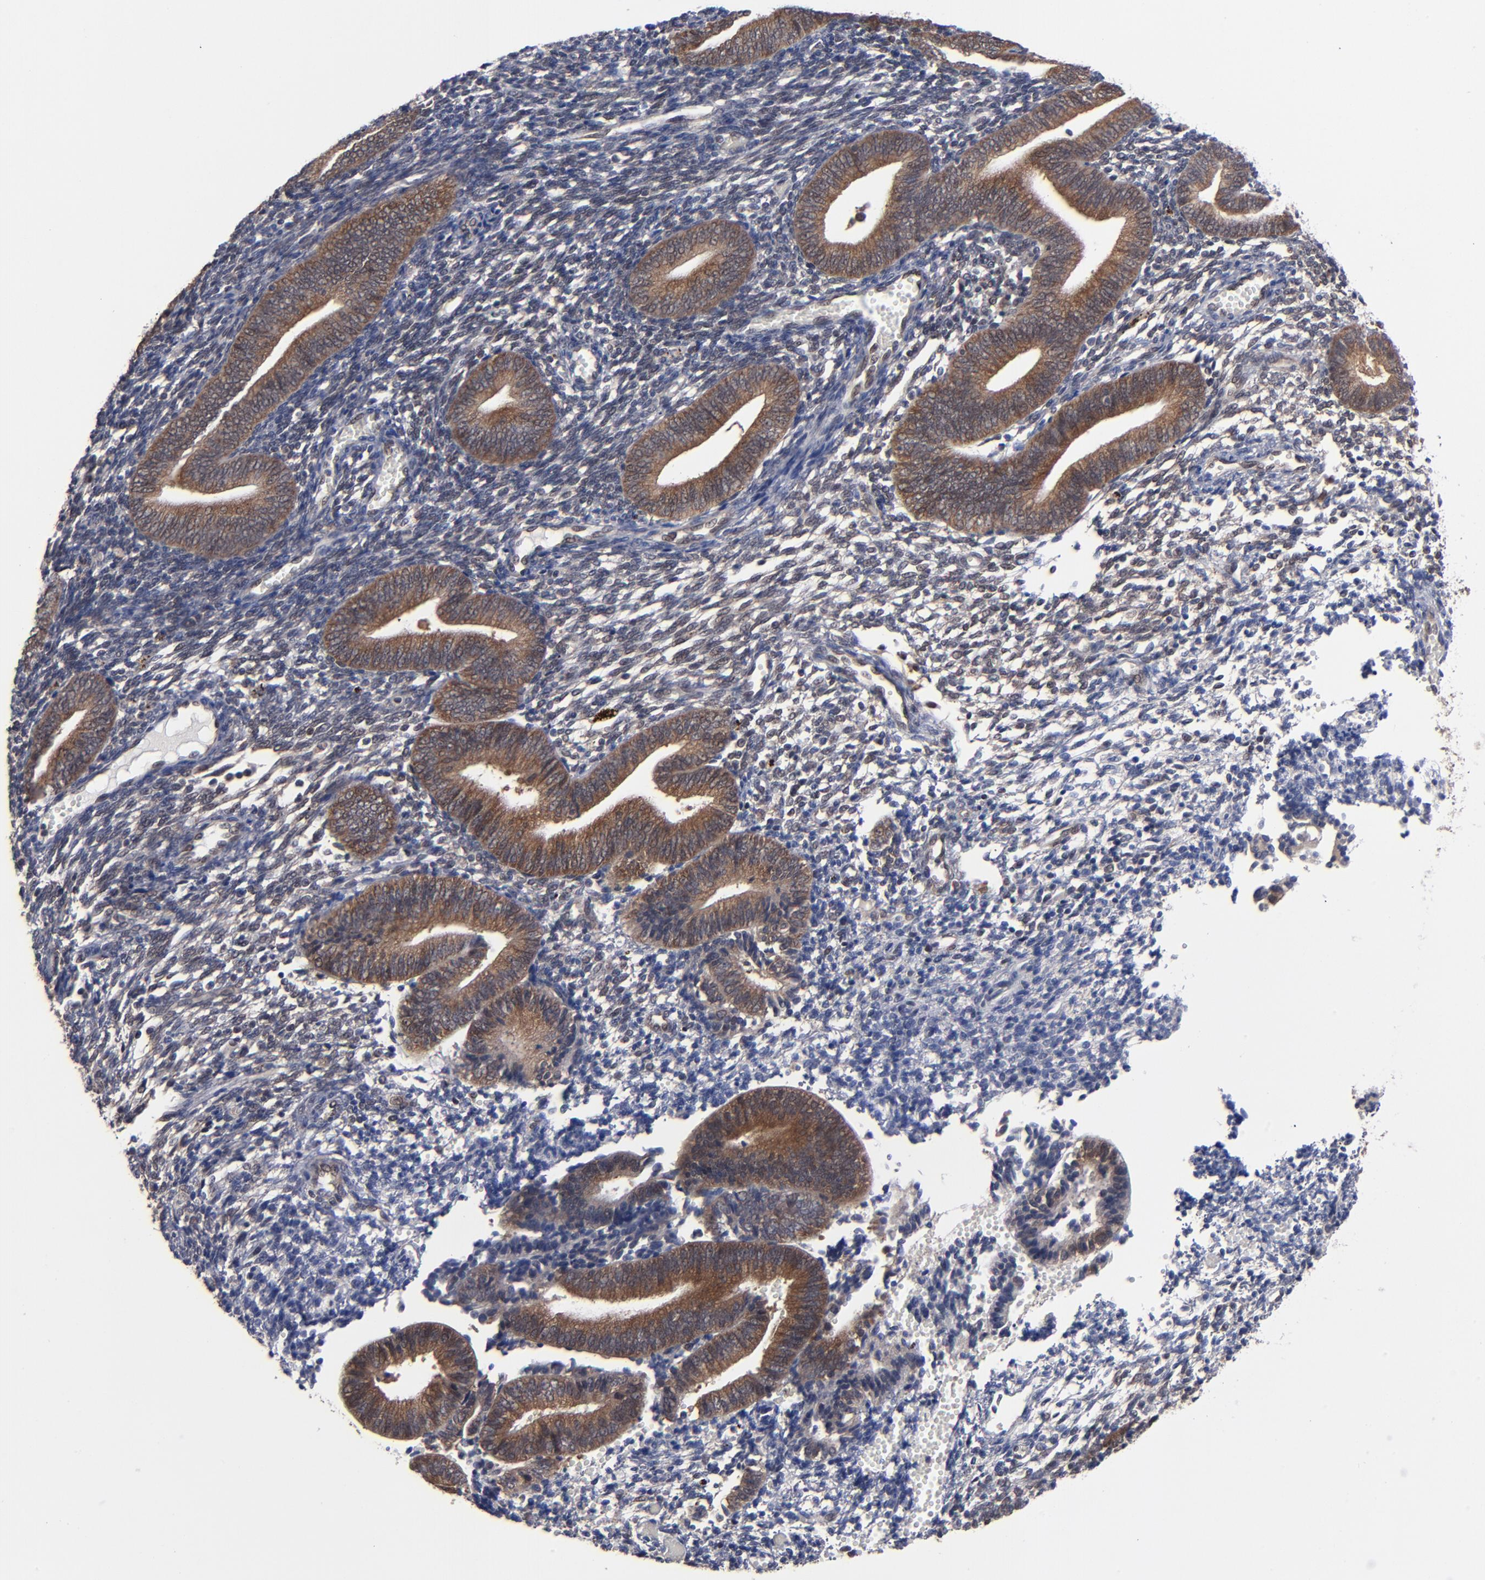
{"staining": {"intensity": "weak", "quantity": "<25%", "location": "cytoplasmic/membranous"}, "tissue": "endometrium", "cell_type": "Cells in endometrial stroma", "image_type": "normal", "snomed": [{"axis": "morphology", "description": "Normal tissue, NOS"}, {"axis": "topography", "description": "Uterus"}, {"axis": "topography", "description": "Endometrium"}], "caption": "DAB (3,3'-diaminobenzidine) immunohistochemical staining of benign endometrium demonstrates no significant positivity in cells in endometrial stroma. (DAB (3,3'-diaminobenzidine) immunohistochemistry visualized using brightfield microscopy, high magnification).", "gene": "ALG13", "patient": {"sex": "female", "age": 33}}